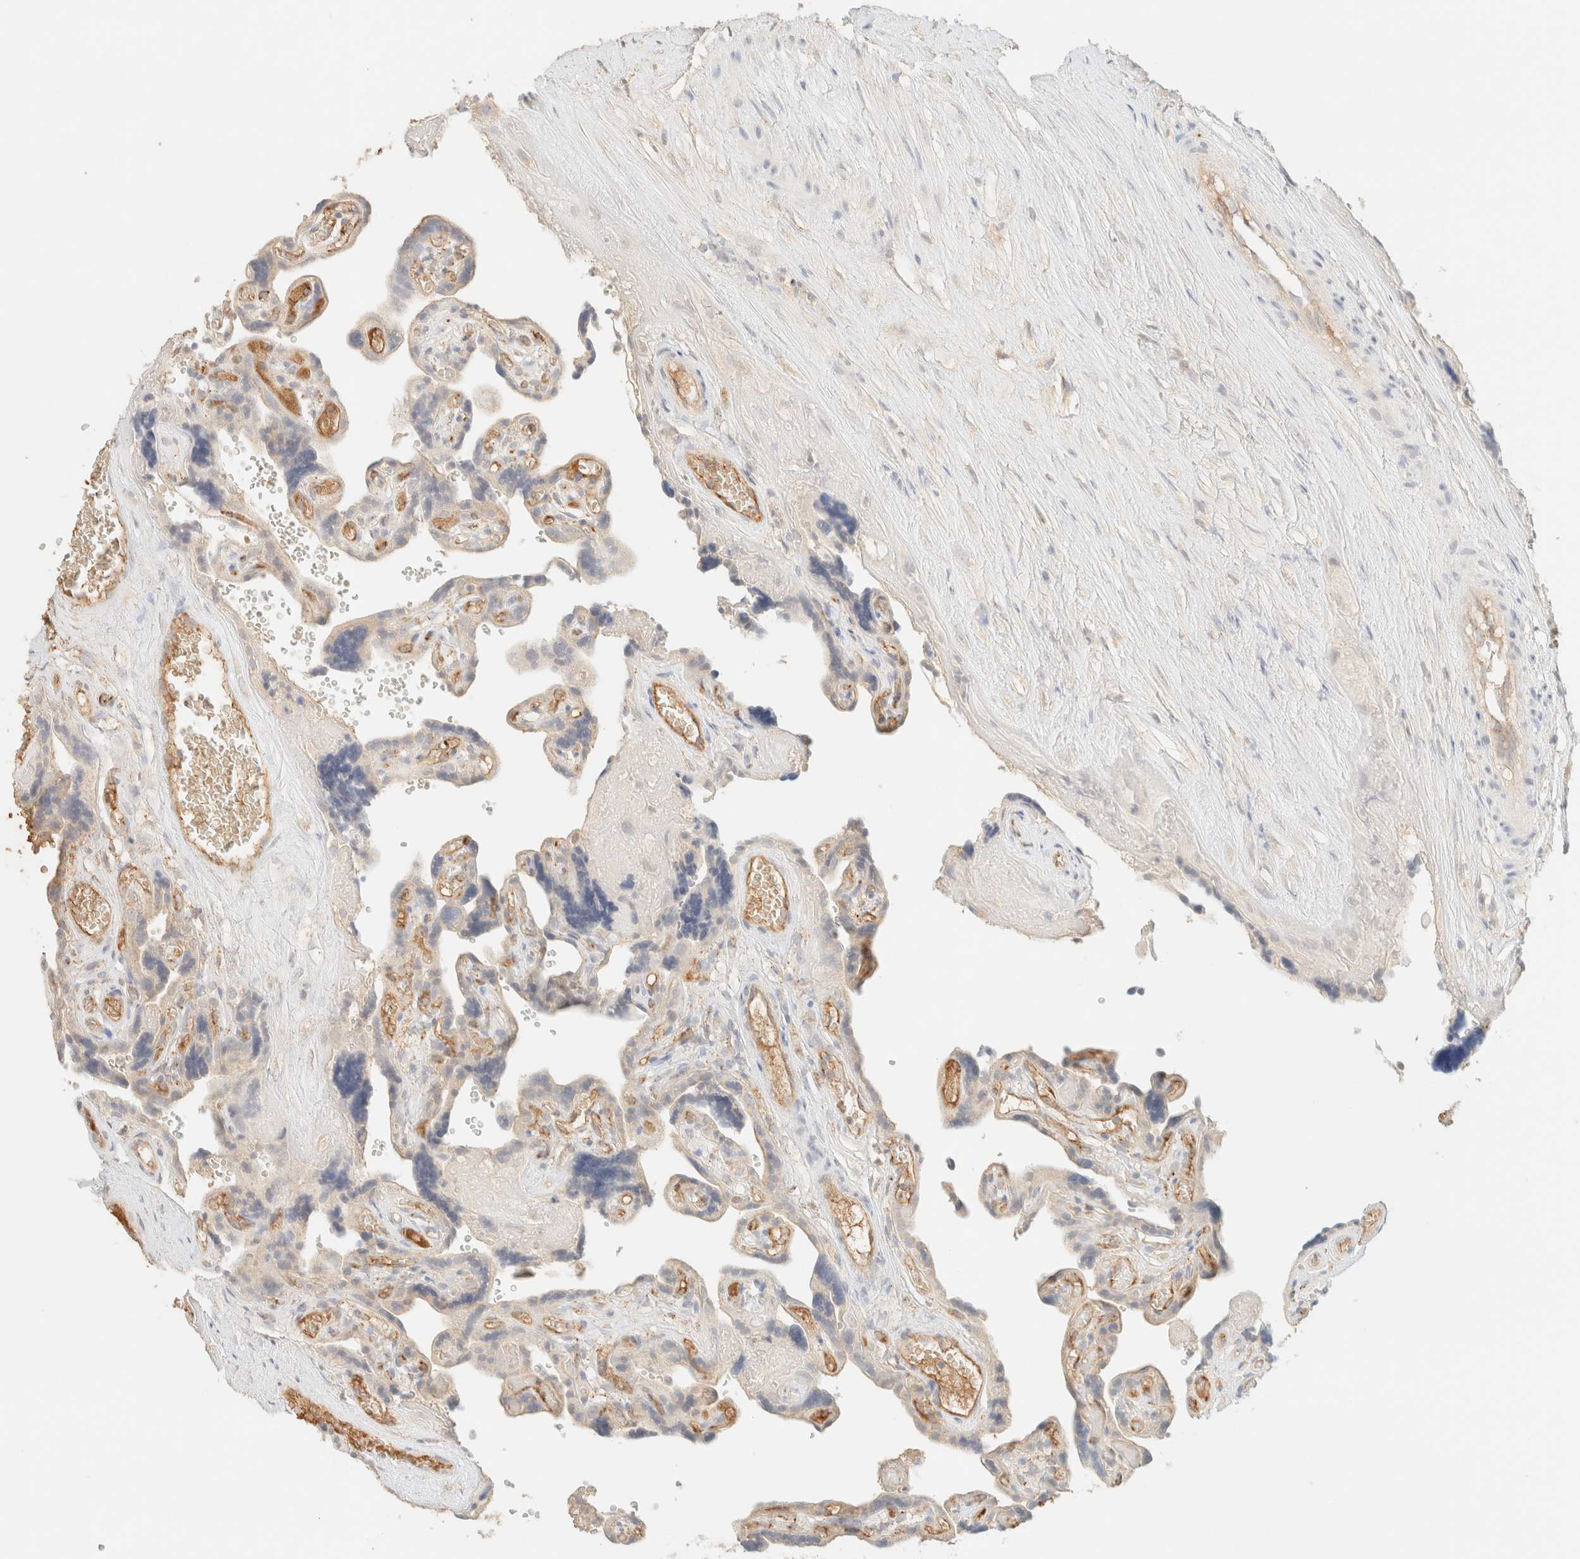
{"staining": {"intensity": "negative", "quantity": "none", "location": "none"}, "tissue": "placenta", "cell_type": "Trophoblastic cells", "image_type": "normal", "snomed": [{"axis": "morphology", "description": "Normal tissue, NOS"}, {"axis": "topography", "description": "Placenta"}], "caption": "Protein analysis of normal placenta shows no significant staining in trophoblastic cells. Brightfield microscopy of immunohistochemistry stained with DAB (brown) and hematoxylin (blue), captured at high magnification.", "gene": "SPARCL1", "patient": {"sex": "female", "age": 30}}